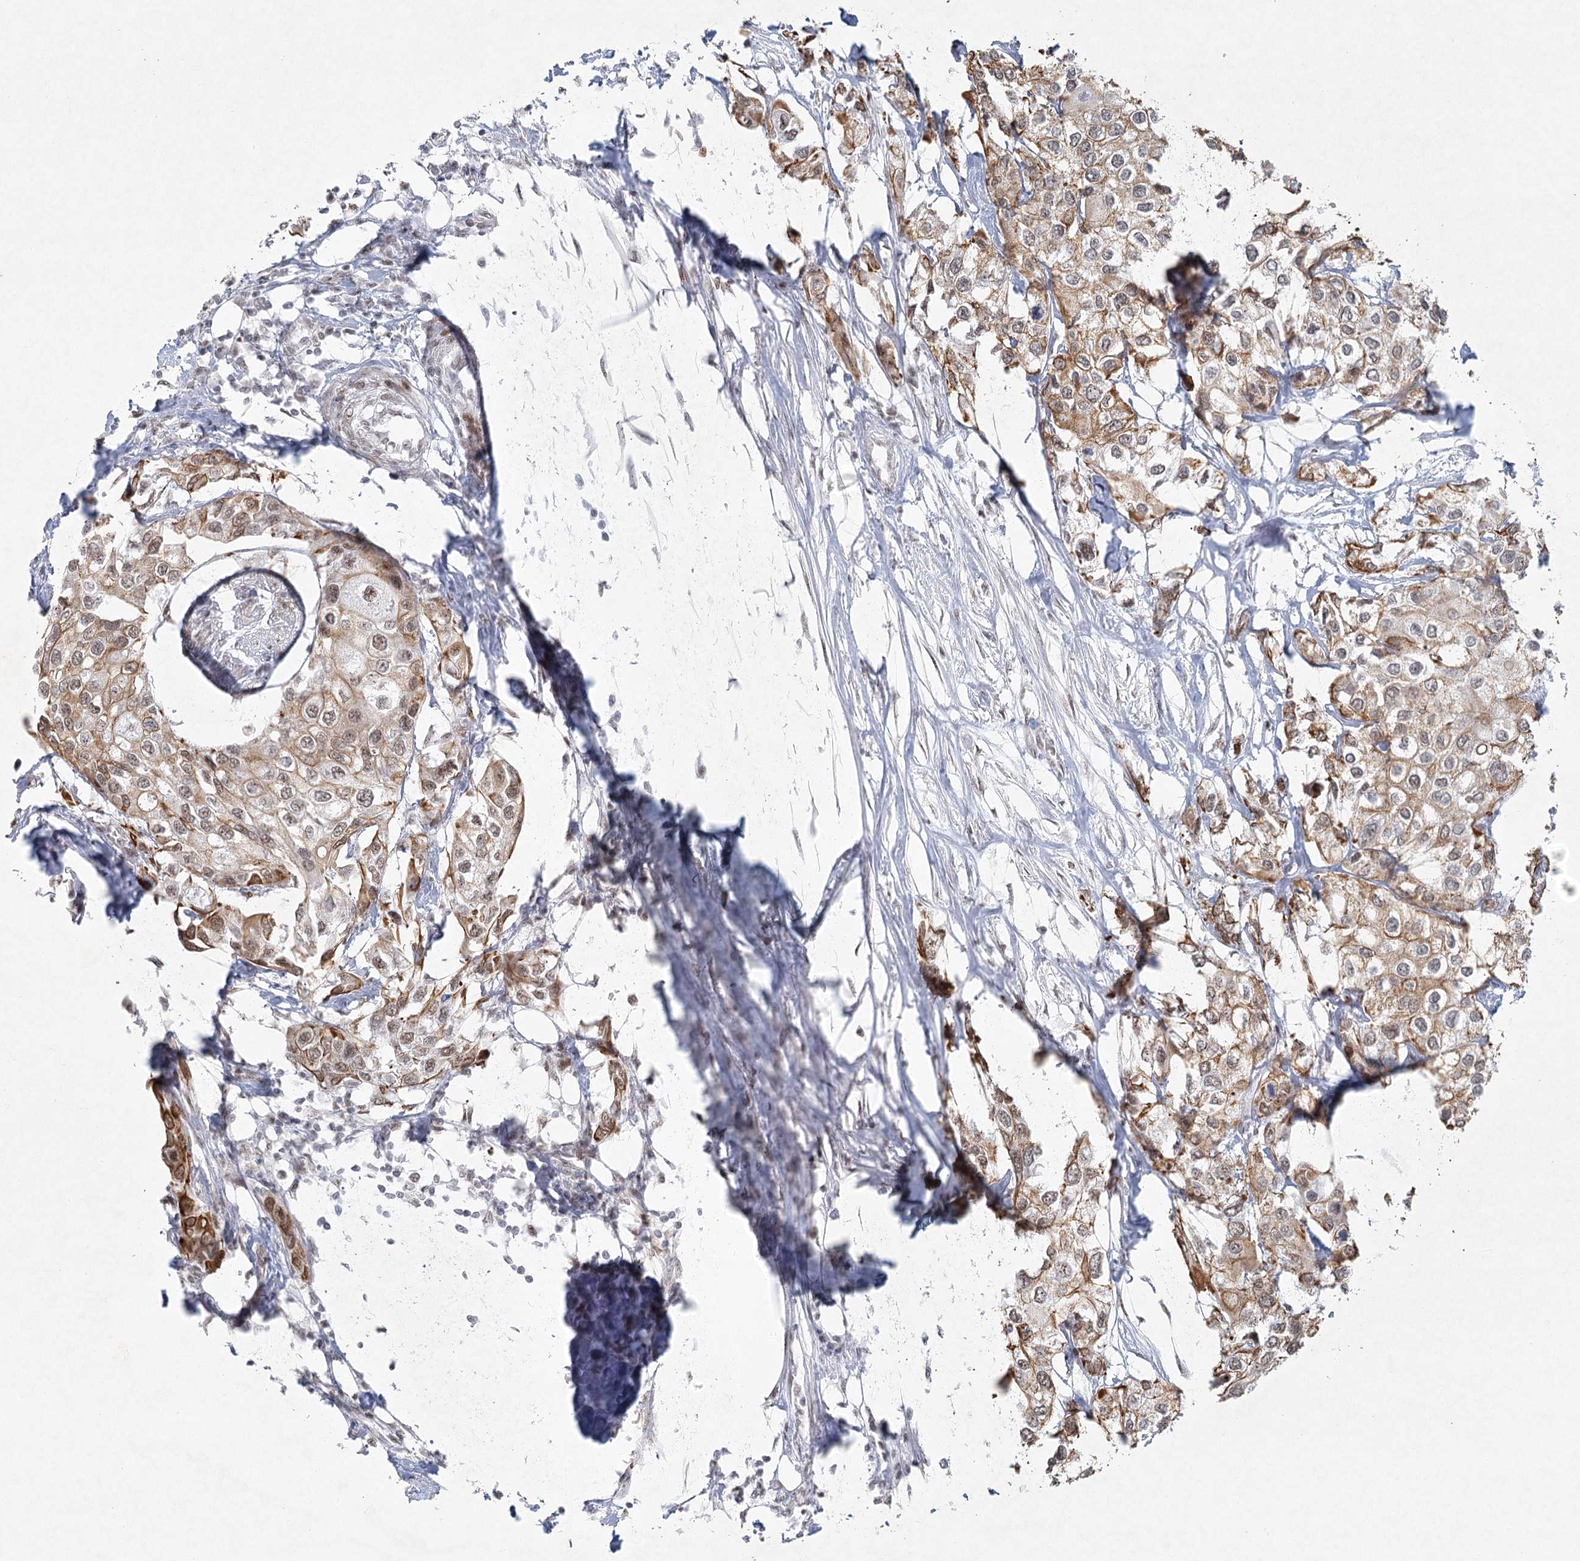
{"staining": {"intensity": "moderate", "quantity": ">75%", "location": "cytoplasmic/membranous"}, "tissue": "urothelial cancer", "cell_type": "Tumor cells", "image_type": "cancer", "snomed": [{"axis": "morphology", "description": "Urothelial carcinoma, High grade"}, {"axis": "topography", "description": "Urinary bladder"}], "caption": "Tumor cells exhibit medium levels of moderate cytoplasmic/membranous expression in about >75% of cells in human urothelial cancer.", "gene": "U2SURP", "patient": {"sex": "male", "age": 64}}